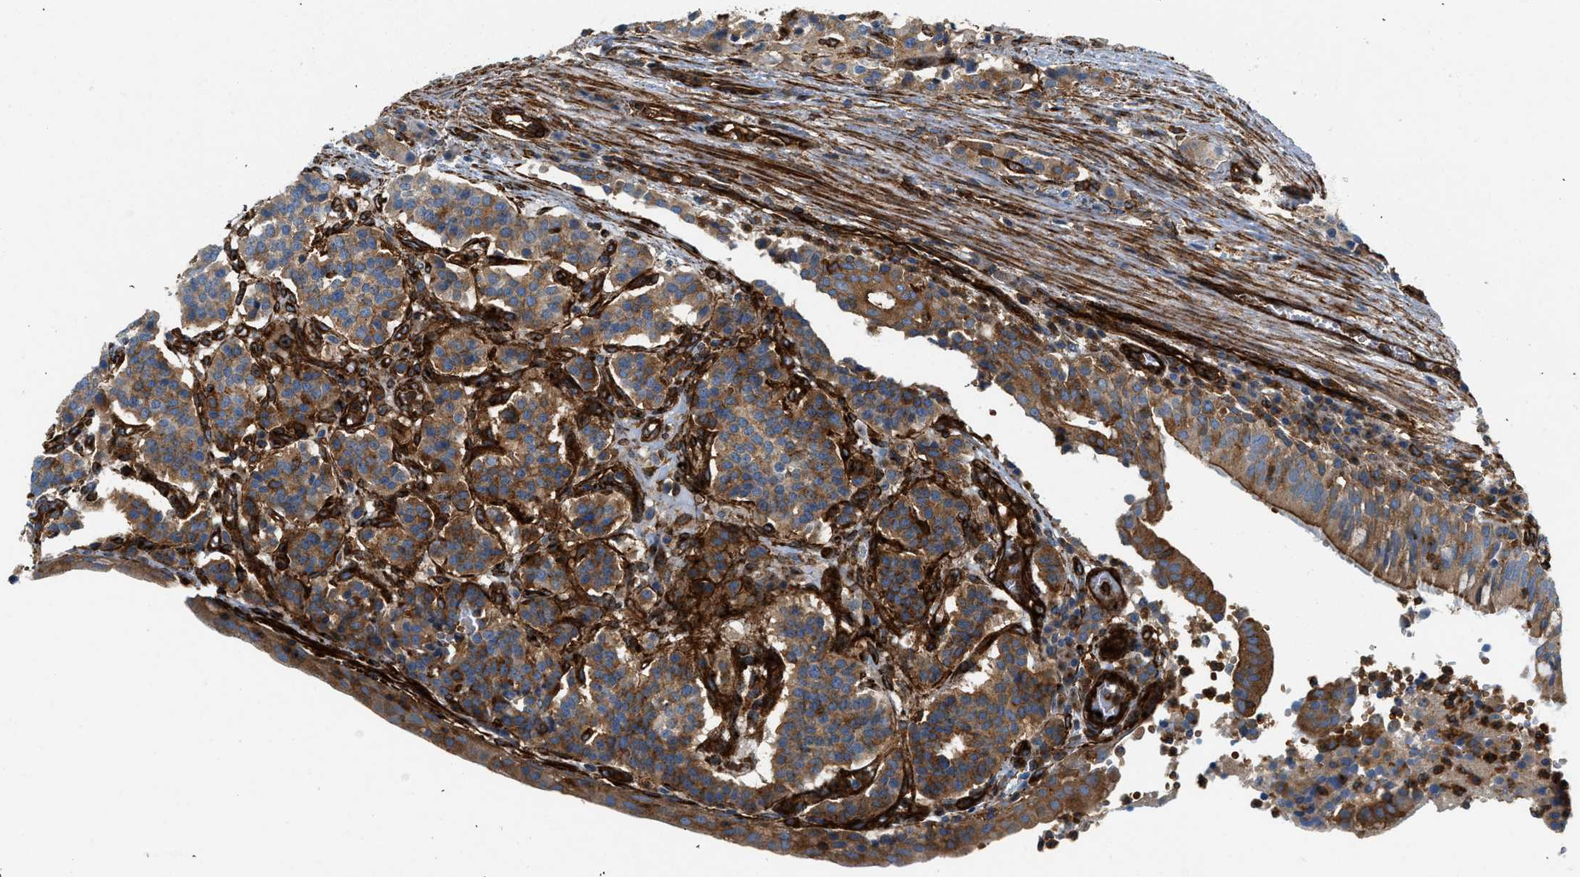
{"staining": {"intensity": "moderate", "quantity": ">75%", "location": "cytoplasmic/membranous"}, "tissue": "carcinoid", "cell_type": "Tumor cells", "image_type": "cancer", "snomed": [{"axis": "morphology", "description": "Carcinoid, malignant, NOS"}, {"axis": "topography", "description": "Lung"}], "caption": "This image reveals immunohistochemistry (IHC) staining of carcinoid, with medium moderate cytoplasmic/membranous positivity in approximately >75% of tumor cells.", "gene": "HIP1", "patient": {"sex": "male", "age": 30}}